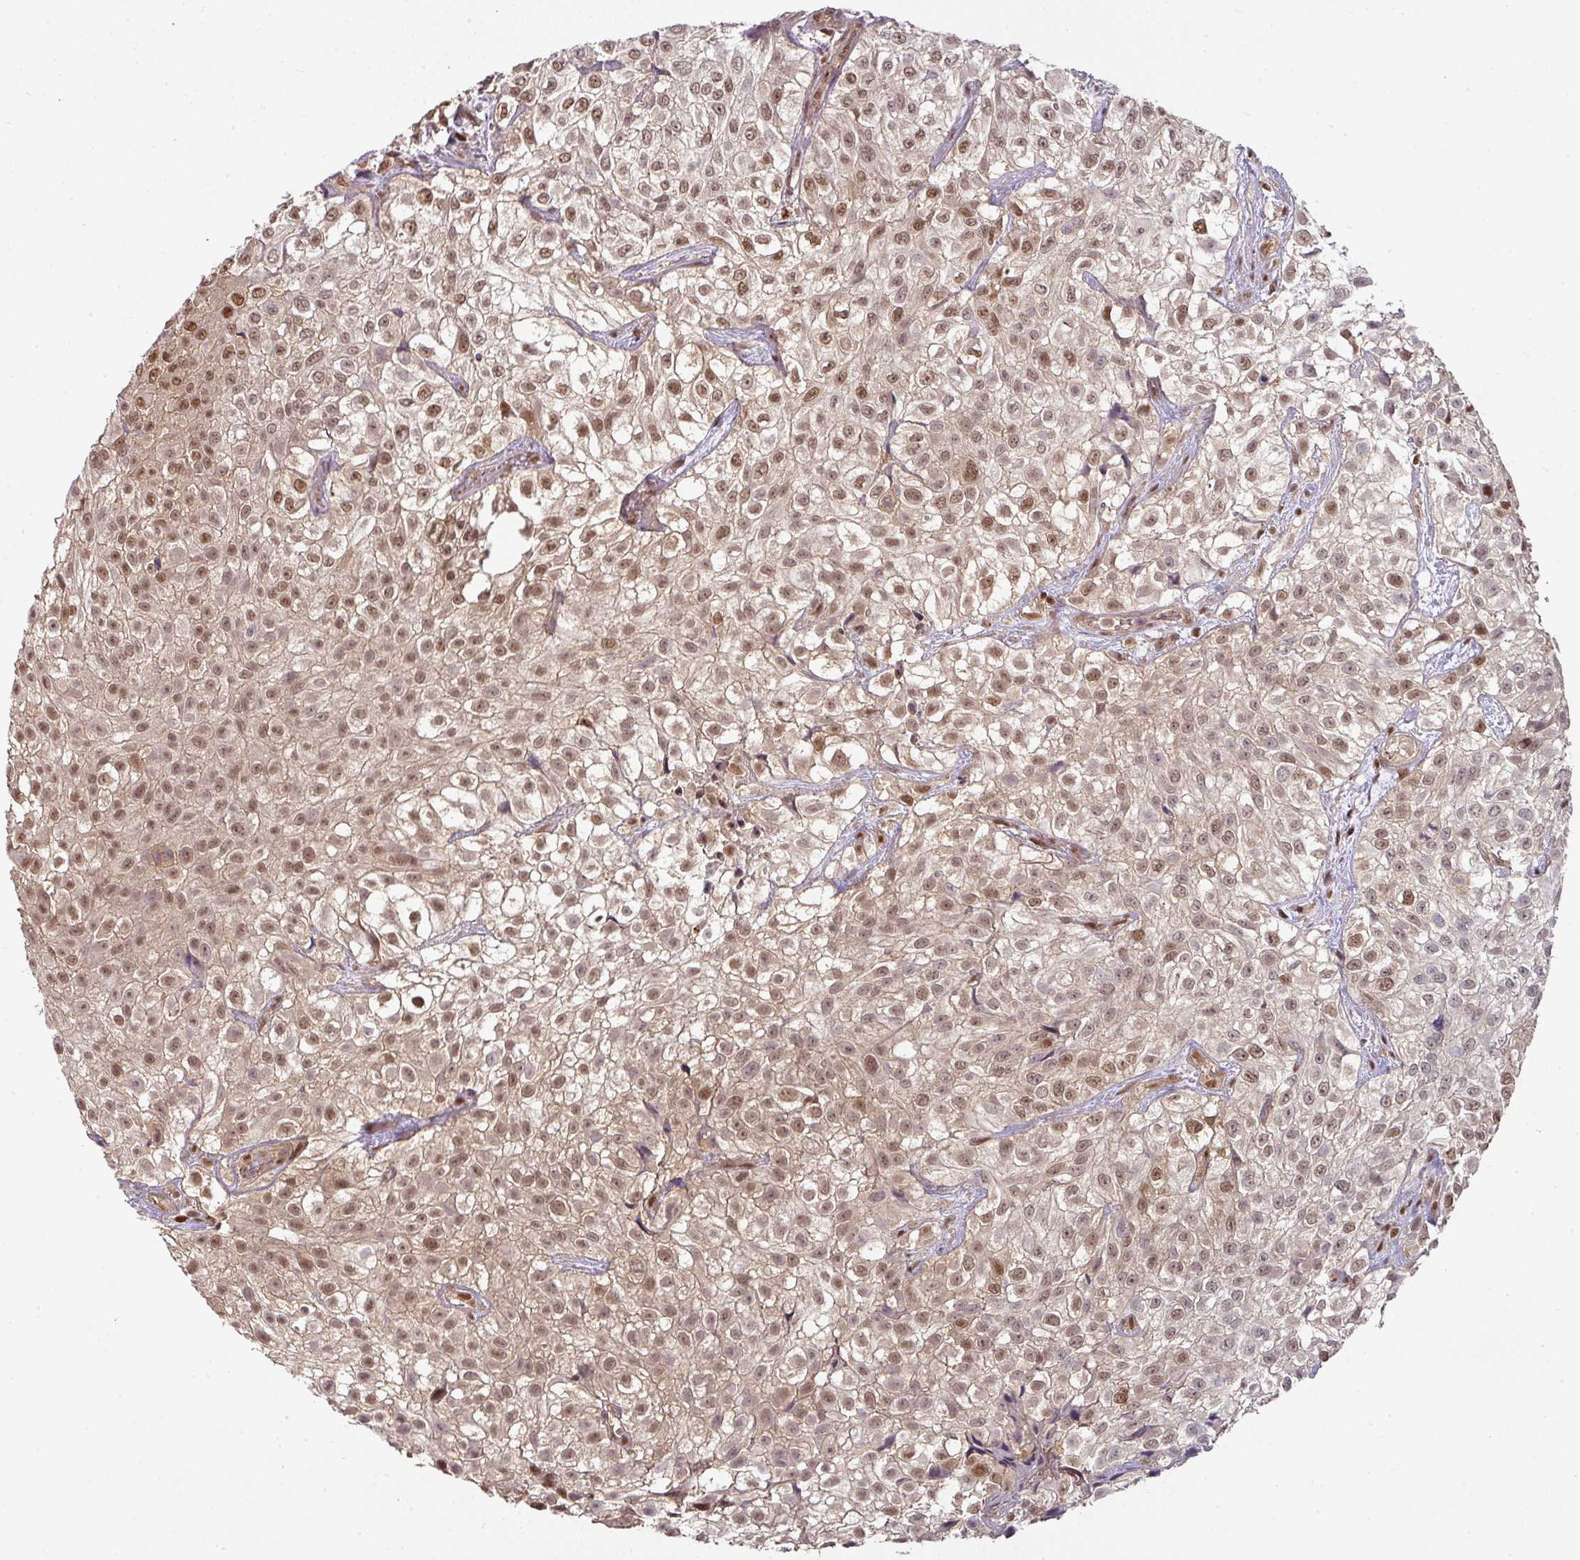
{"staining": {"intensity": "moderate", "quantity": ">75%", "location": "cytoplasmic/membranous,nuclear"}, "tissue": "urothelial cancer", "cell_type": "Tumor cells", "image_type": "cancer", "snomed": [{"axis": "morphology", "description": "Urothelial carcinoma, High grade"}, {"axis": "topography", "description": "Urinary bladder"}], "caption": "Immunohistochemical staining of human urothelial carcinoma (high-grade) demonstrates medium levels of moderate cytoplasmic/membranous and nuclear protein staining in about >75% of tumor cells. Using DAB (3,3'-diaminobenzidine) (brown) and hematoxylin (blue) stains, captured at high magnification using brightfield microscopy.", "gene": "RANBP9", "patient": {"sex": "male", "age": 56}}